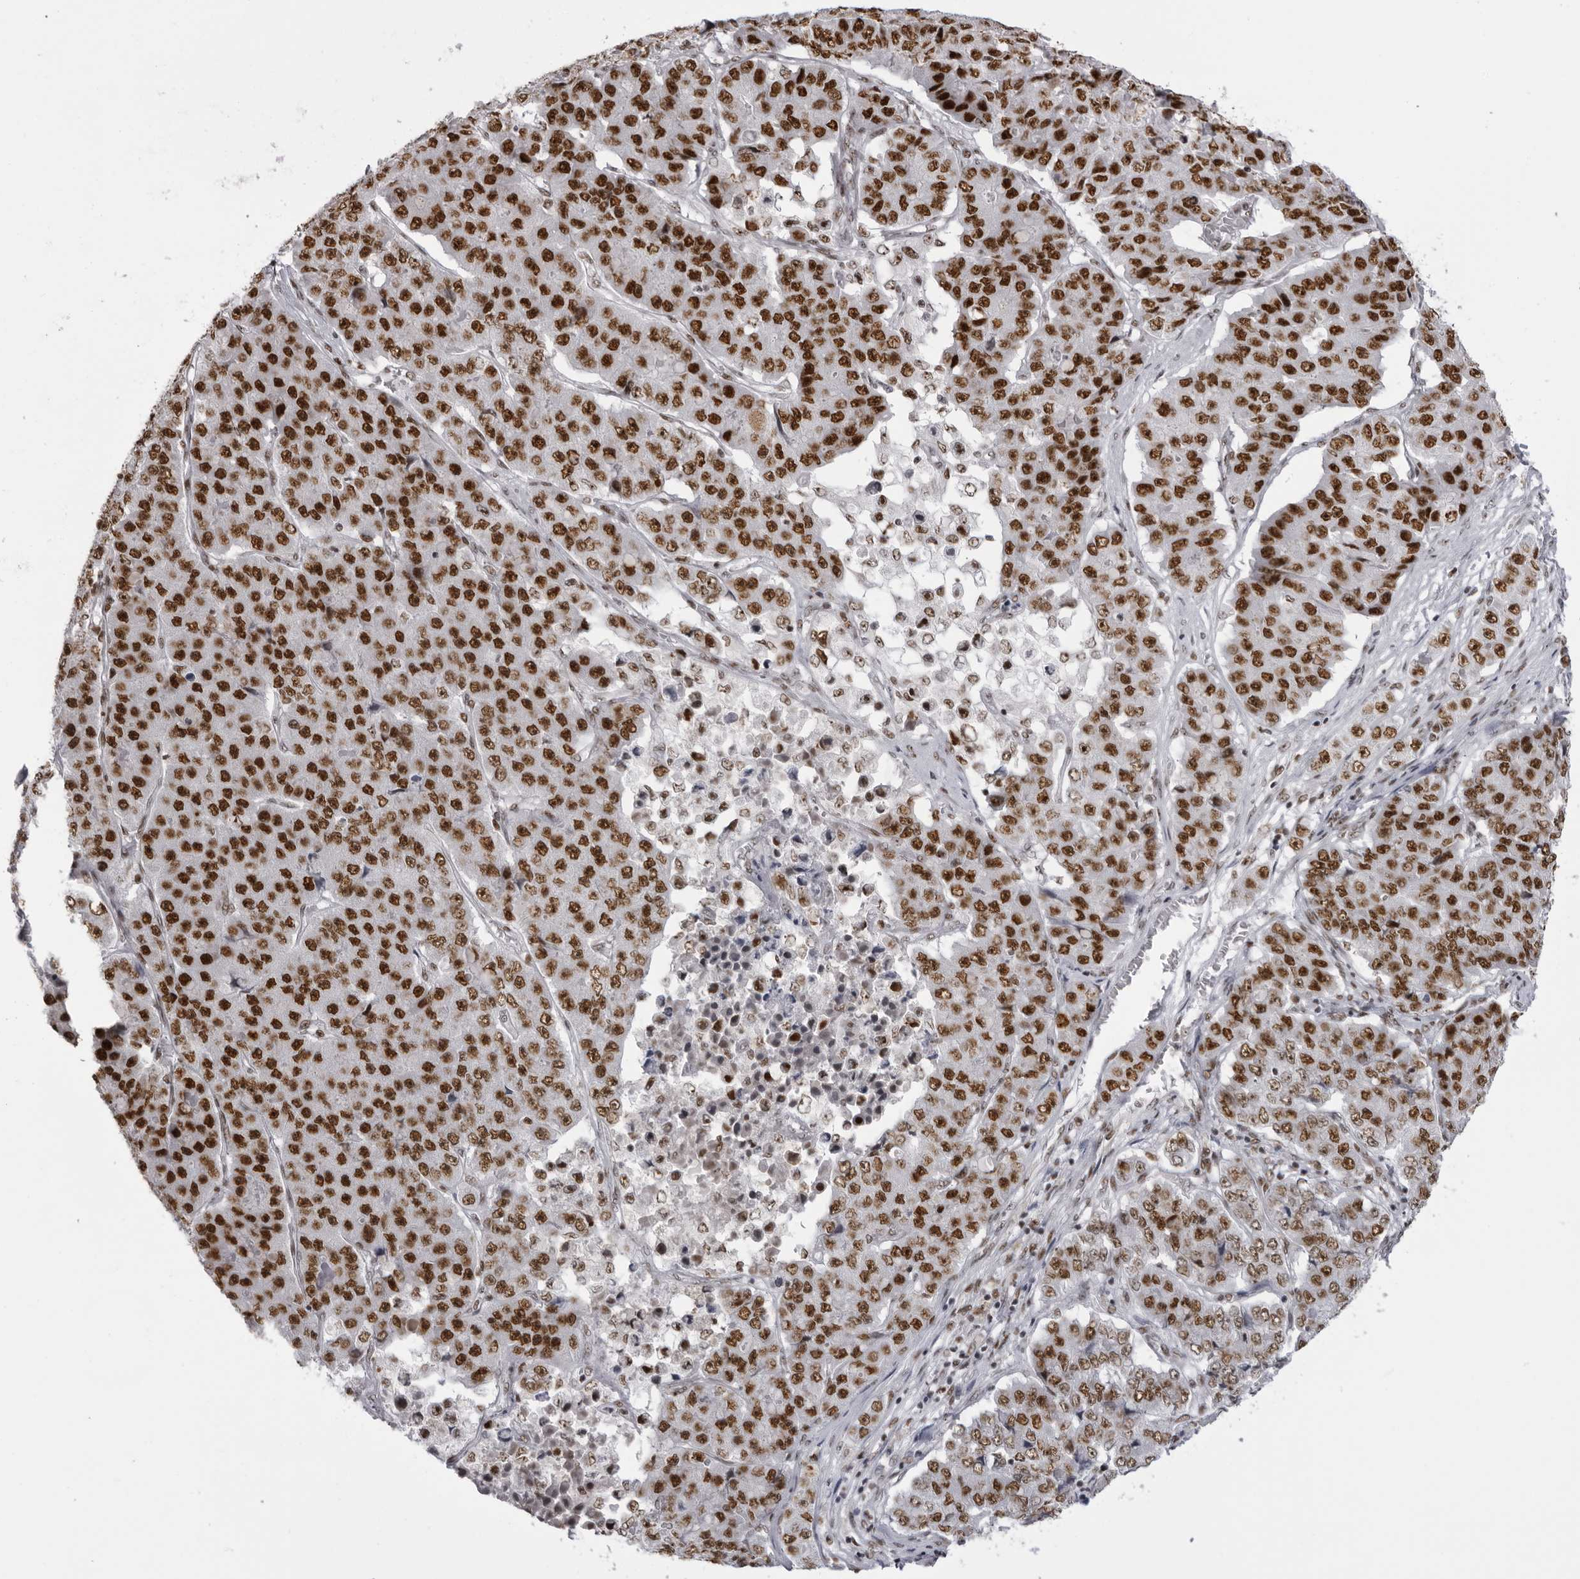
{"staining": {"intensity": "strong", "quantity": ">75%", "location": "nuclear"}, "tissue": "pancreatic cancer", "cell_type": "Tumor cells", "image_type": "cancer", "snomed": [{"axis": "morphology", "description": "Adenocarcinoma, NOS"}, {"axis": "topography", "description": "Pancreas"}], "caption": "Tumor cells exhibit strong nuclear expression in about >75% of cells in pancreatic cancer.", "gene": "DHX9", "patient": {"sex": "male", "age": 50}}